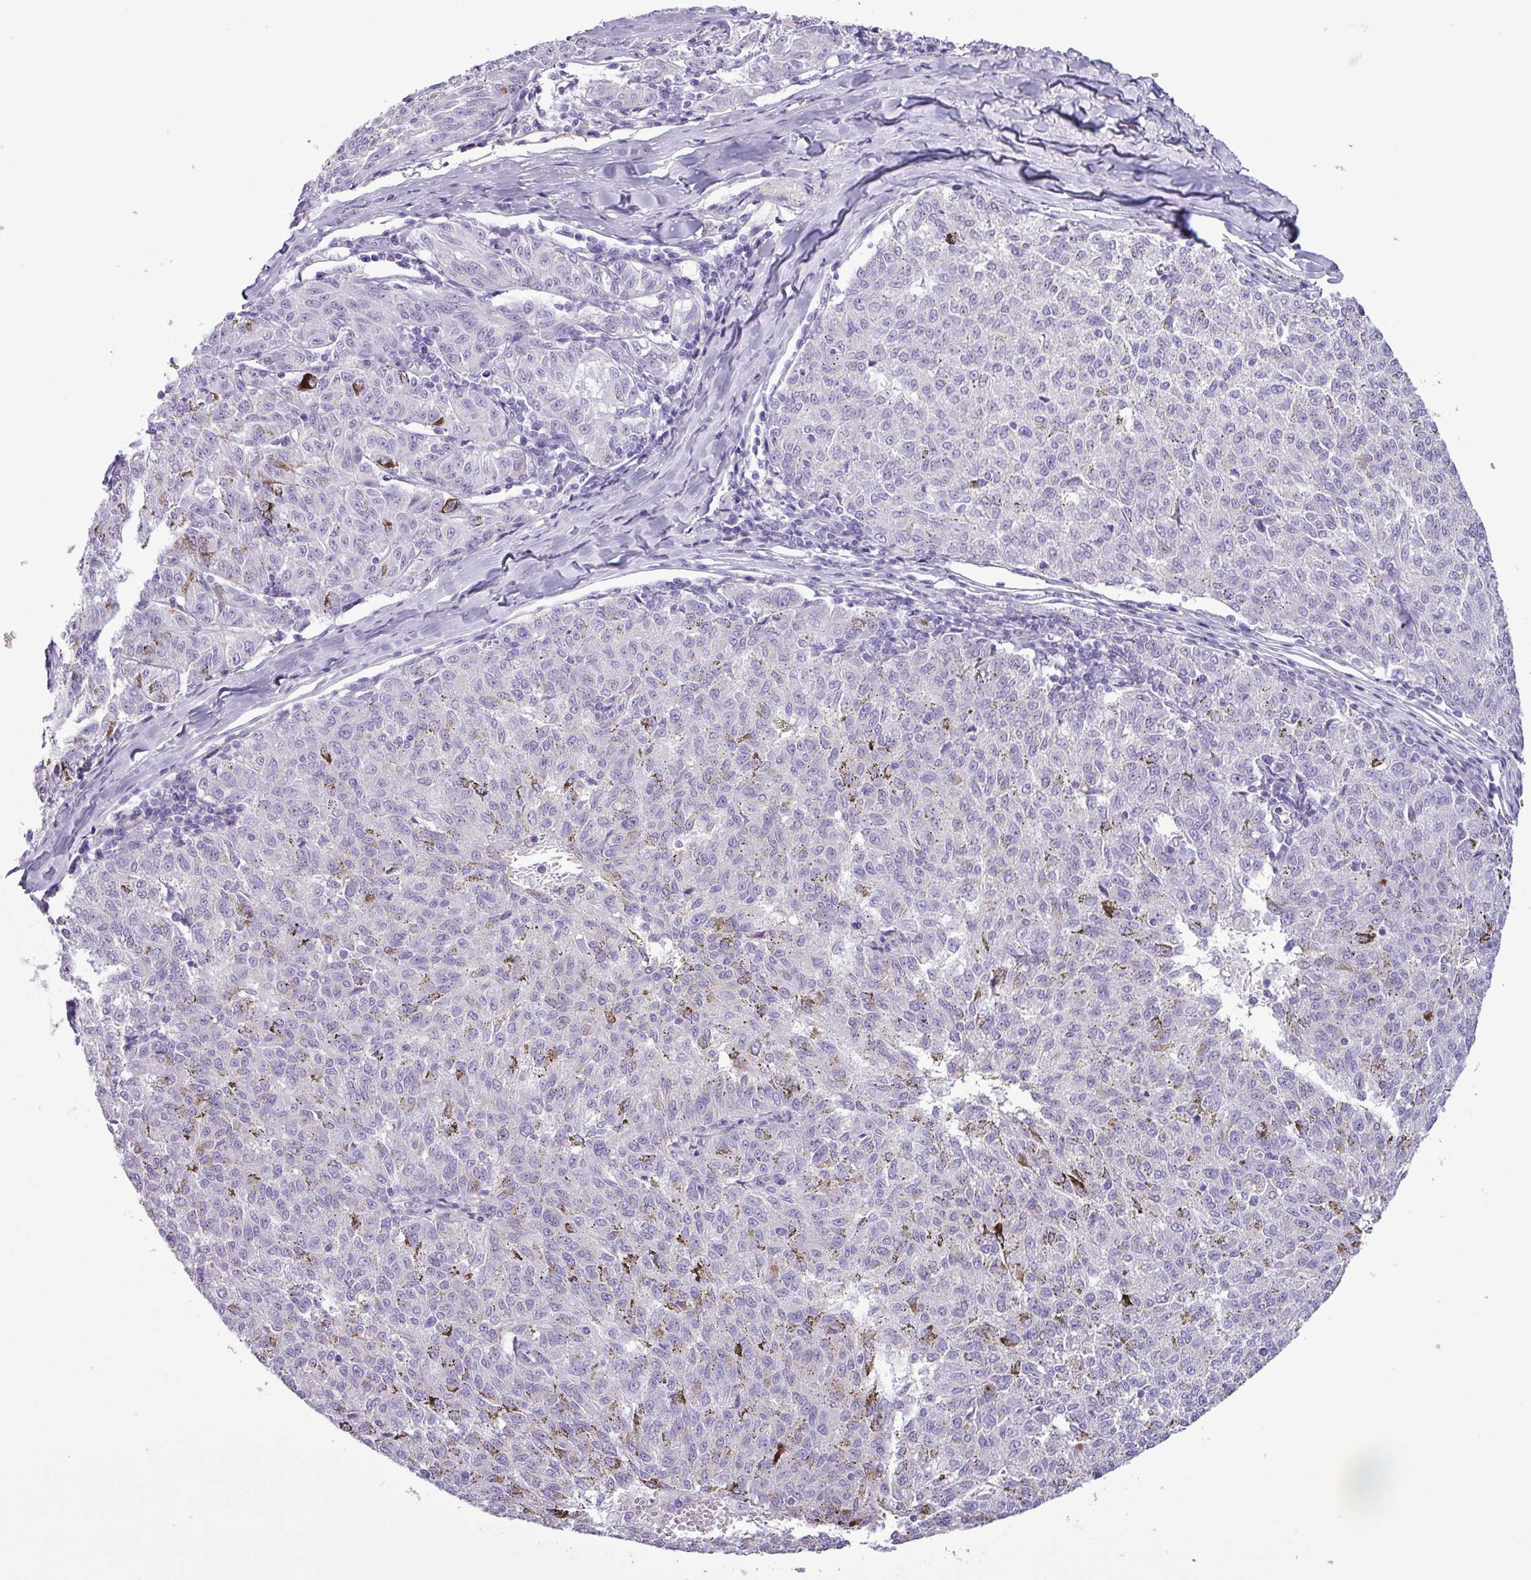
{"staining": {"intensity": "negative", "quantity": "none", "location": "none"}, "tissue": "melanoma", "cell_type": "Tumor cells", "image_type": "cancer", "snomed": [{"axis": "morphology", "description": "Malignant melanoma, NOS"}, {"axis": "topography", "description": "Skin"}], "caption": "Immunohistochemistry of melanoma exhibits no staining in tumor cells.", "gene": "ALDH3A1", "patient": {"sex": "female", "age": 72}}